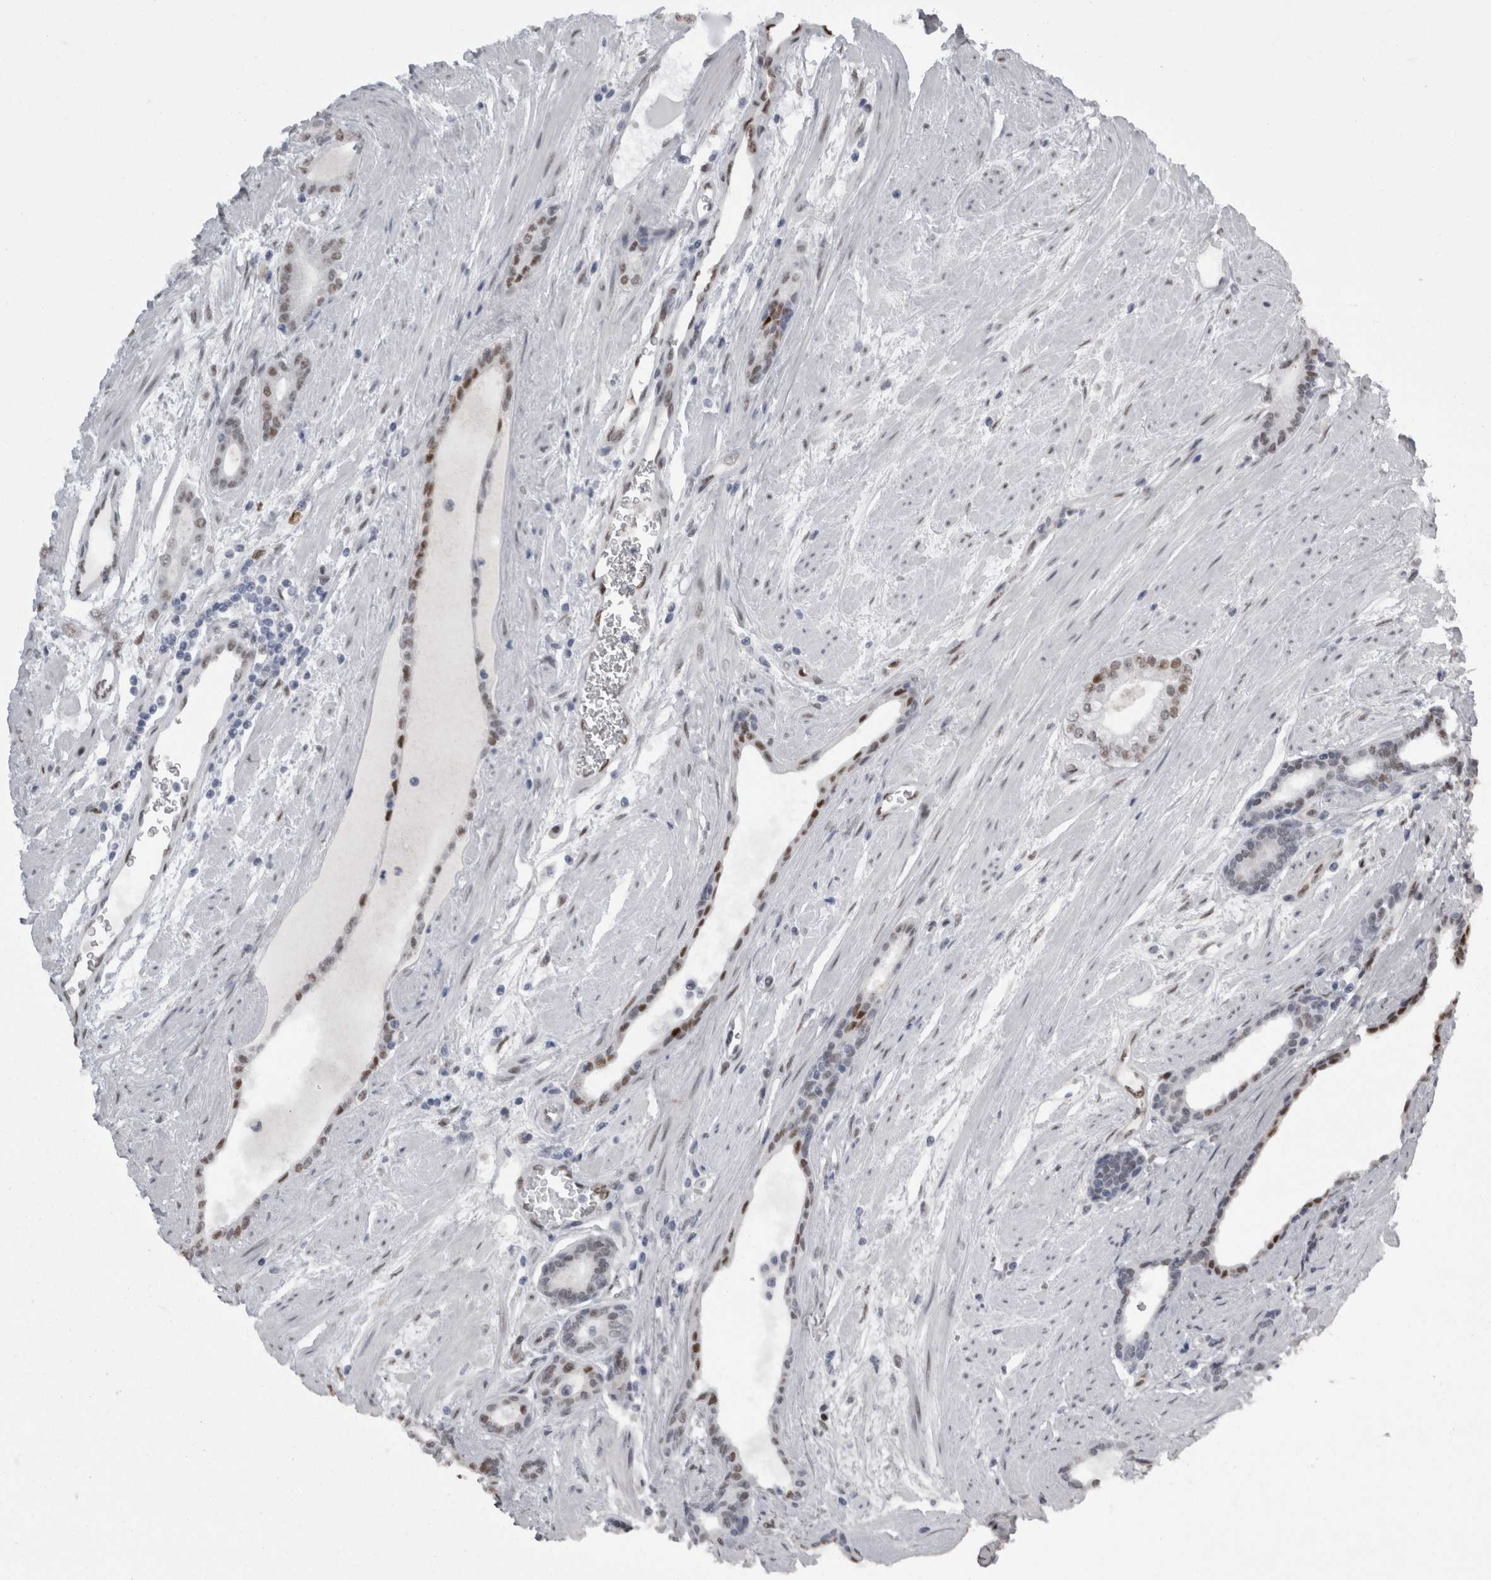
{"staining": {"intensity": "strong", "quantity": "<25%", "location": "nuclear"}, "tissue": "prostate cancer", "cell_type": "Tumor cells", "image_type": "cancer", "snomed": [{"axis": "morphology", "description": "Adenocarcinoma, Low grade"}, {"axis": "topography", "description": "Prostate"}], "caption": "Immunohistochemical staining of prostate low-grade adenocarcinoma shows strong nuclear protein positivity in approximately <25% of tumor cells.", "gene": "C1orf54", "patient": {"sex": "male", "age": 60}}